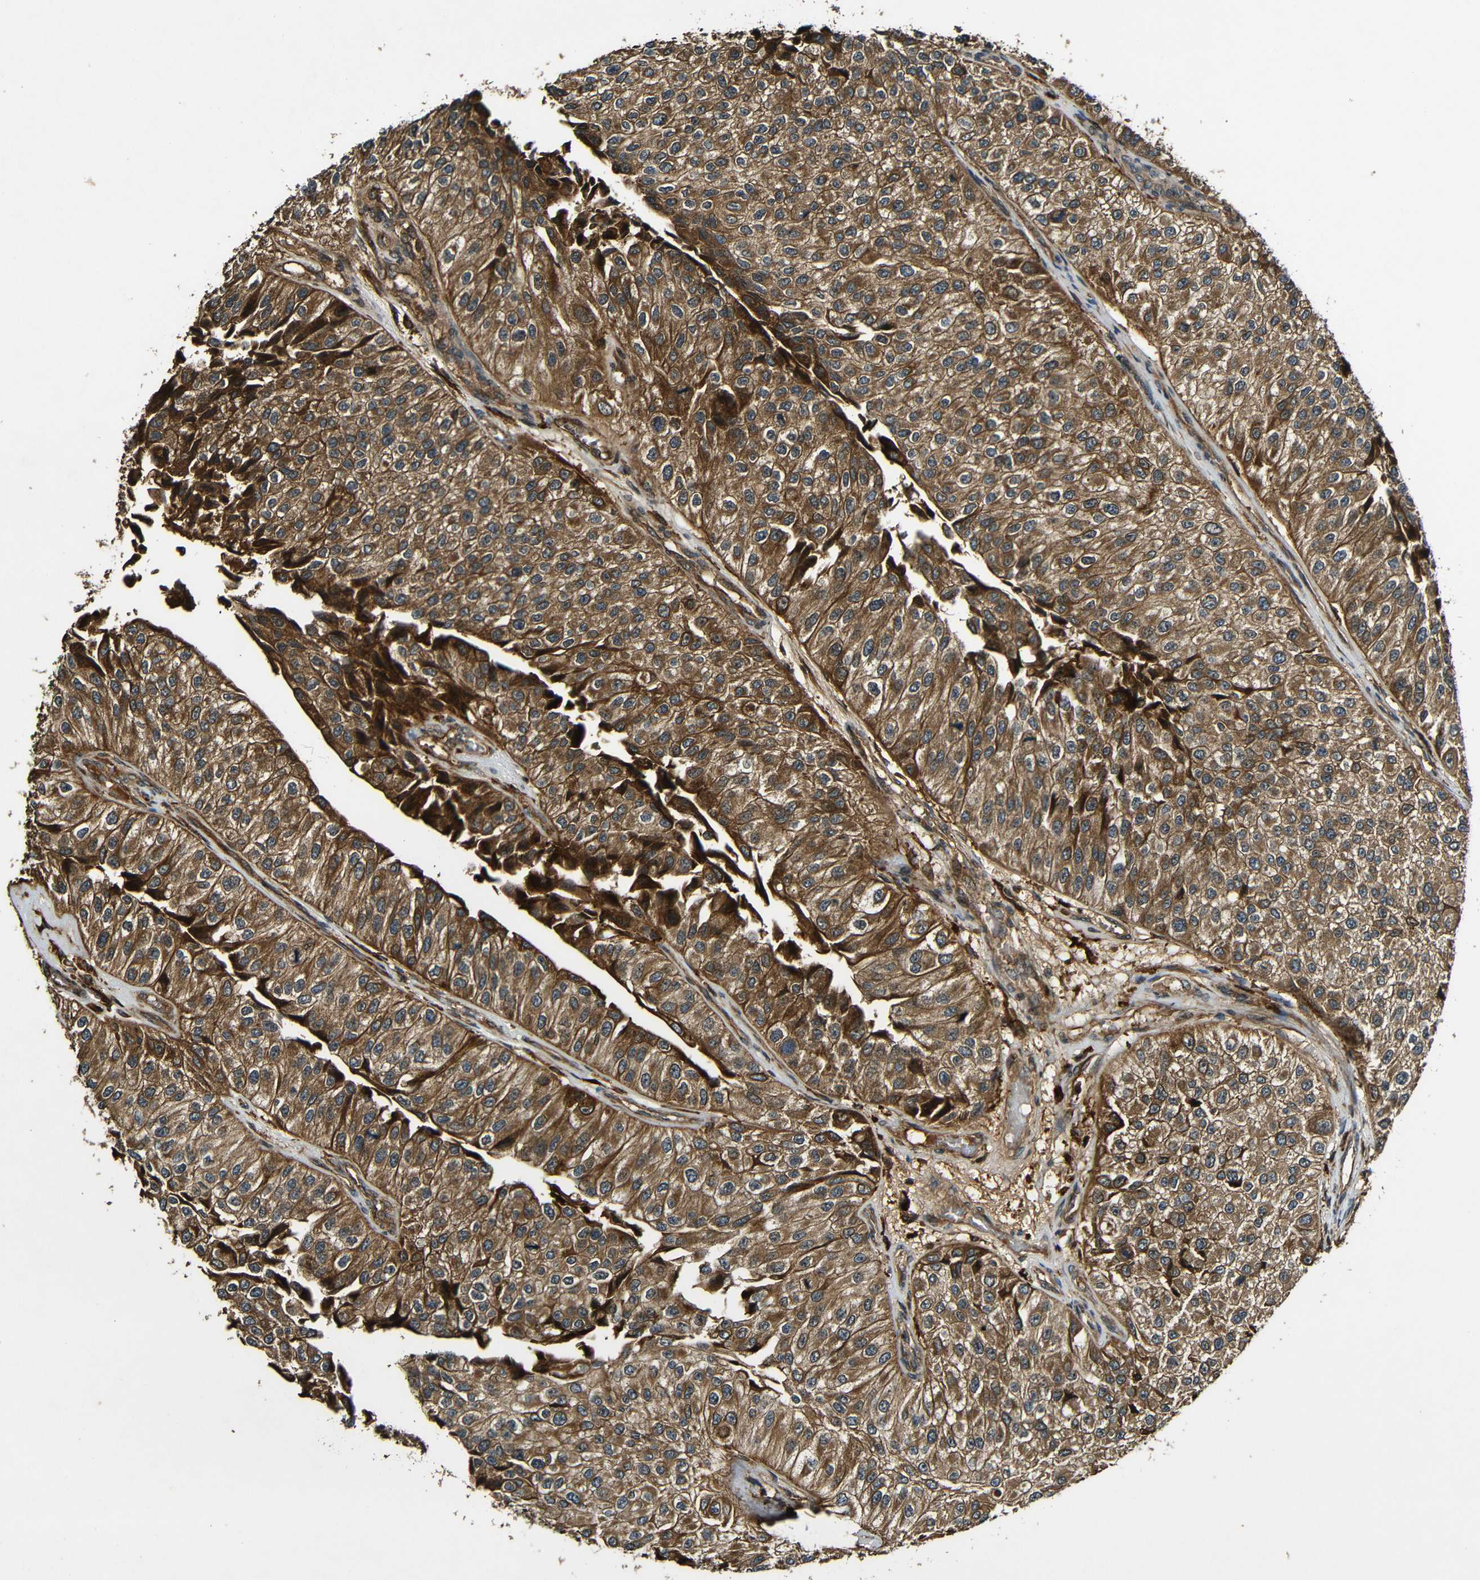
{"staining": {"intensity": "moderate", "quantity": ">75%", "location": "cytoplasmic/membranous"}, "tissue": "urothelial cancer", "cell_type": "Tumor cells", "image_type": "cancer", "snomed": [{"axis": "morphology", "description": "Urothelial carcinoma, High grade"}, {"axis": "topography", "description": "Kidney"}, {"axis": "topography", "description": "Urinary bladder"}], "caption": "Immunohistochemistry (IHC) histopathology image of neoplastic tissue: human urothelial carcinoma (high-grade) stained using immunohistochemistry (IHC) reveals medium levels of moderate protein expression localized specifically in the cytoplasmic/membranous of tumor cells, appearing as a cytoplasmic/membranous brown color.", "gene": "CASP8", "patient": {"sex": "male", "age": 77}}